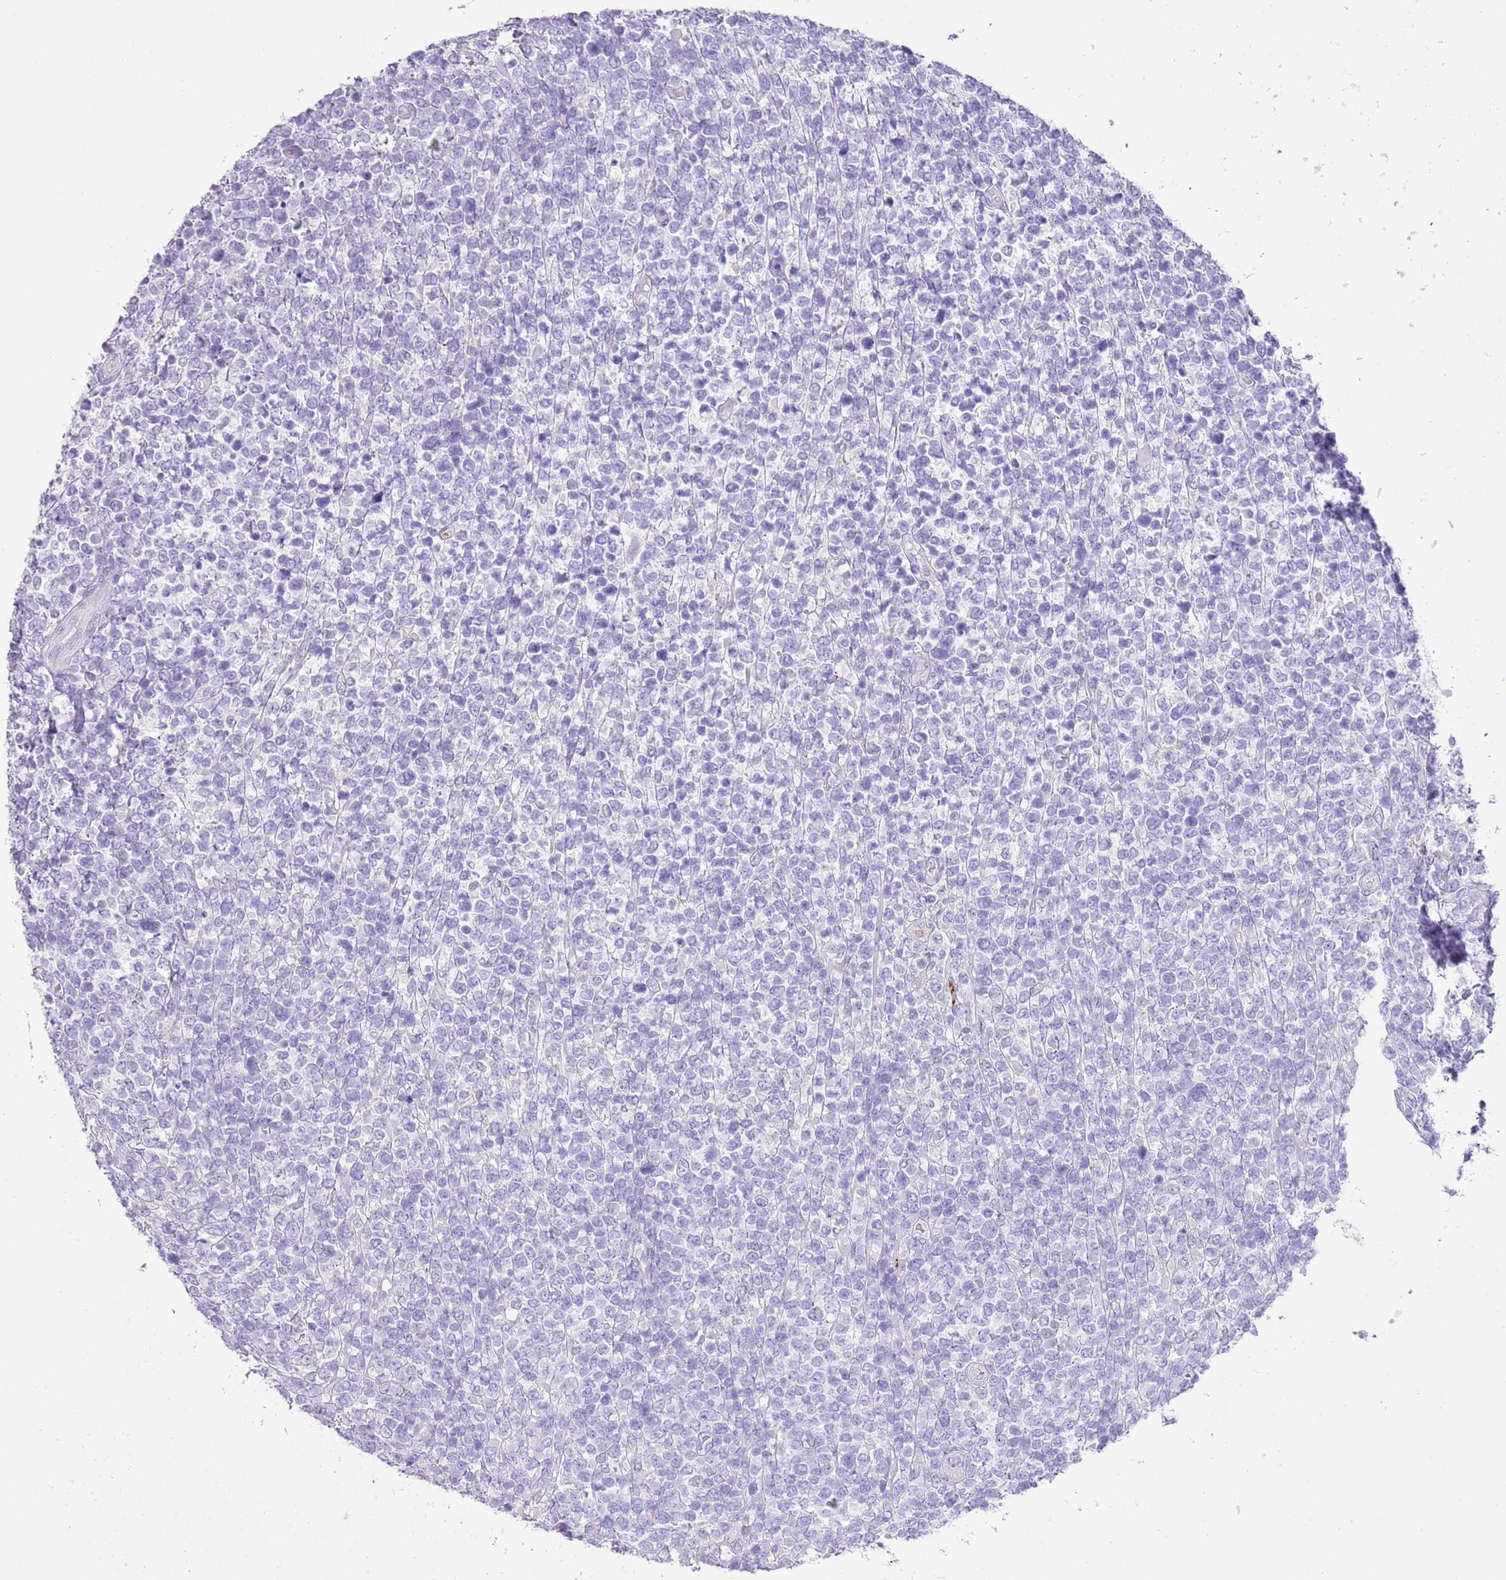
{"staining": {"intensity": "negative", "quantity": "none", "location": "none"}, "tissue": "lymphoma", "cell_type": "Tumor cells", "image_type": "cancer", "snomed": [{"axis": "morphology", "description": "Malignant lymphoma, non-Hodgkin's type, High grade"}, {"axis": "topography", "description": "Soft tissue"}], "caption": "An IHC micrograph of malignant lymphoma, non-Hodgkin's type (high-grade) is shown. There is no staining in tumor cells of malignant lymphoma, non-Hodgkin's type (high-grade).", "gene": "OR2Z1", "patient": {"sex": "female", "age": 56}}